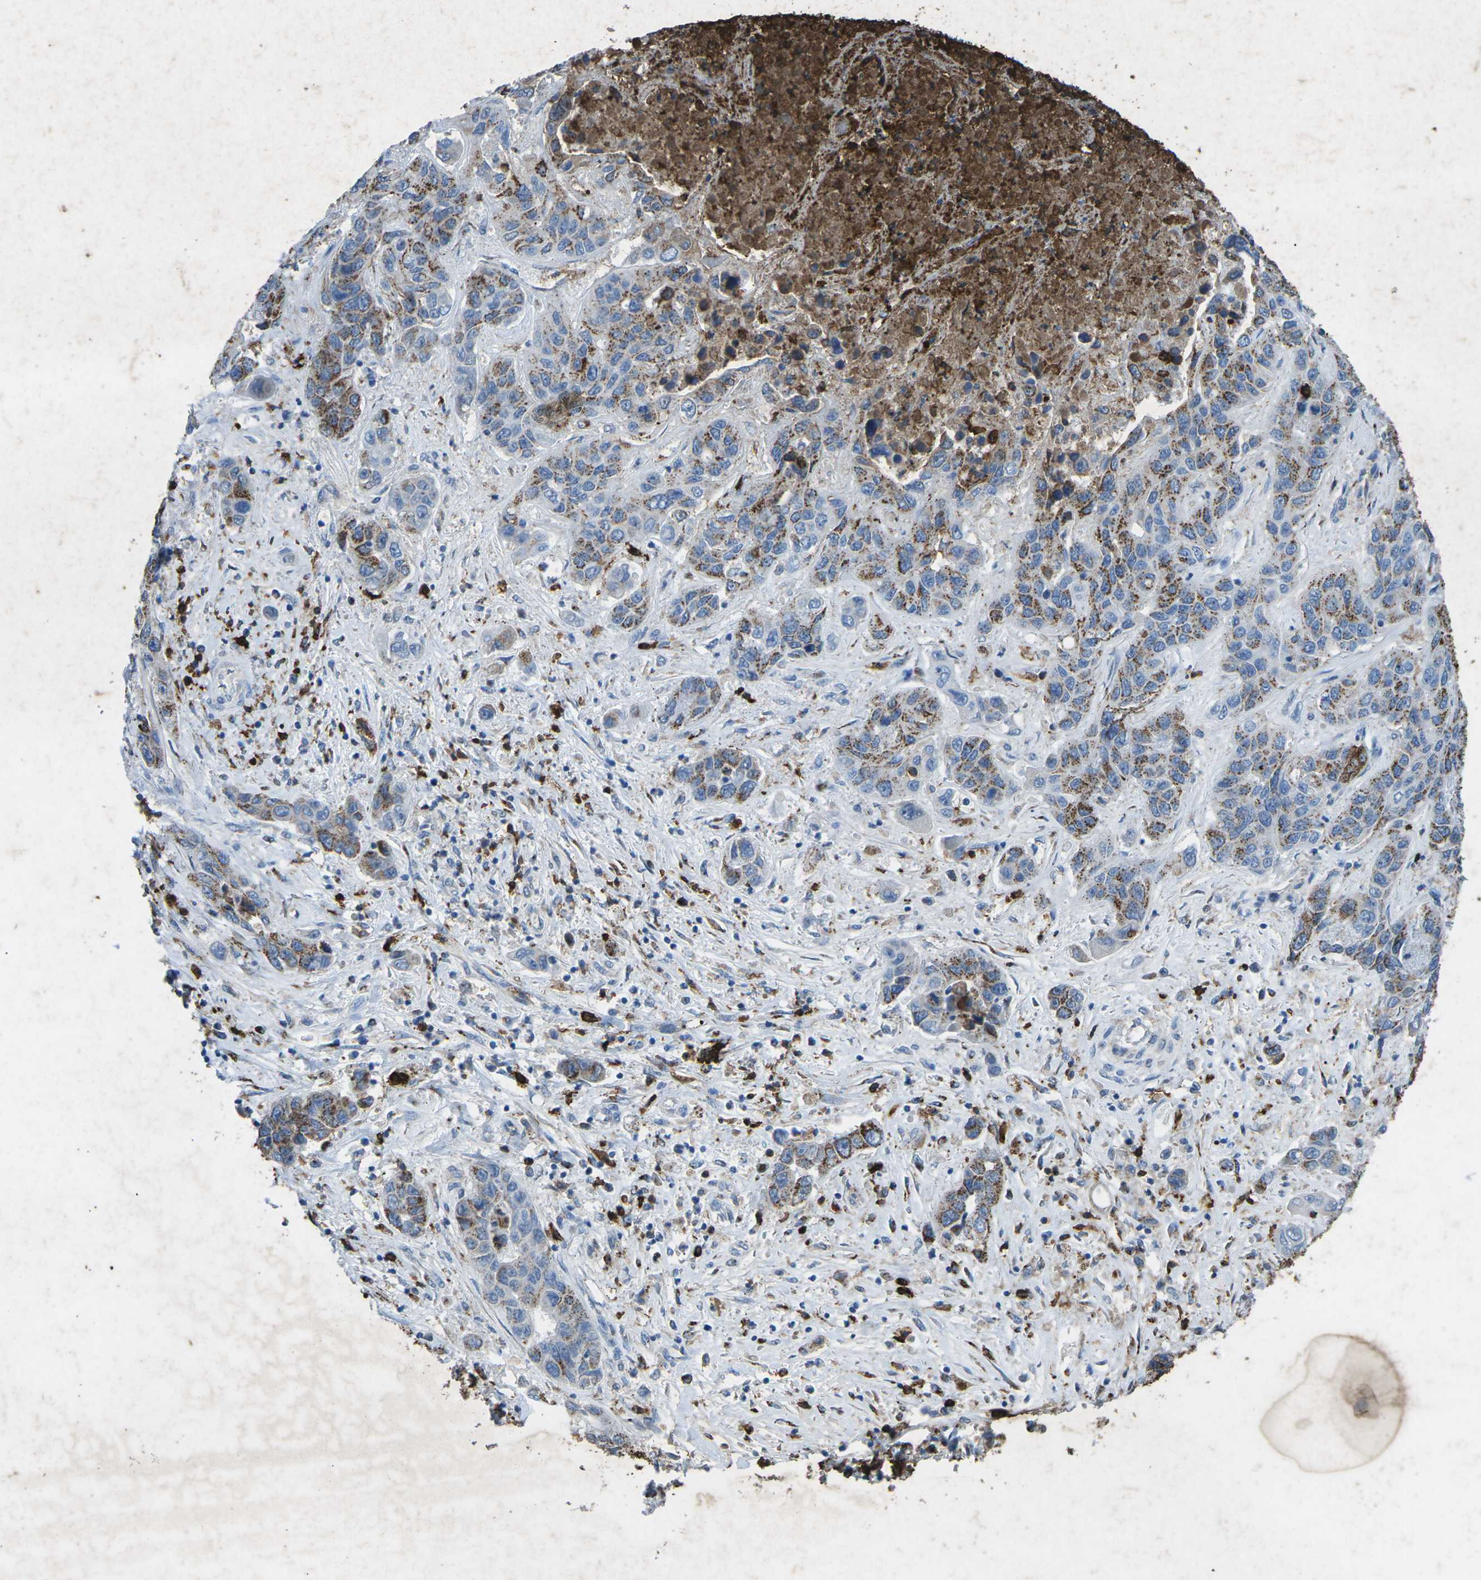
{"staining": {"intensity": "moderate", "quantity": ">75%", "location": "cytoplasmic/membranous"}, "tissue": "liver cancer", "cell_type": "Tumor cells", "image_type": "cancer", "snomed": [{"axis": "morphology", "description": "Cholangiocarcinoma"}, {"axis": "topography", "description": "Liver"}], "caption": "Cholangiocarcinoma (liver) stained with immunohistochemistry exhibits moderate cytoplasmic/membranous positivity in about >75% of tumor cells.", "gene": "CTAGE1", "patient": {"sex": "female", "age": 52}}